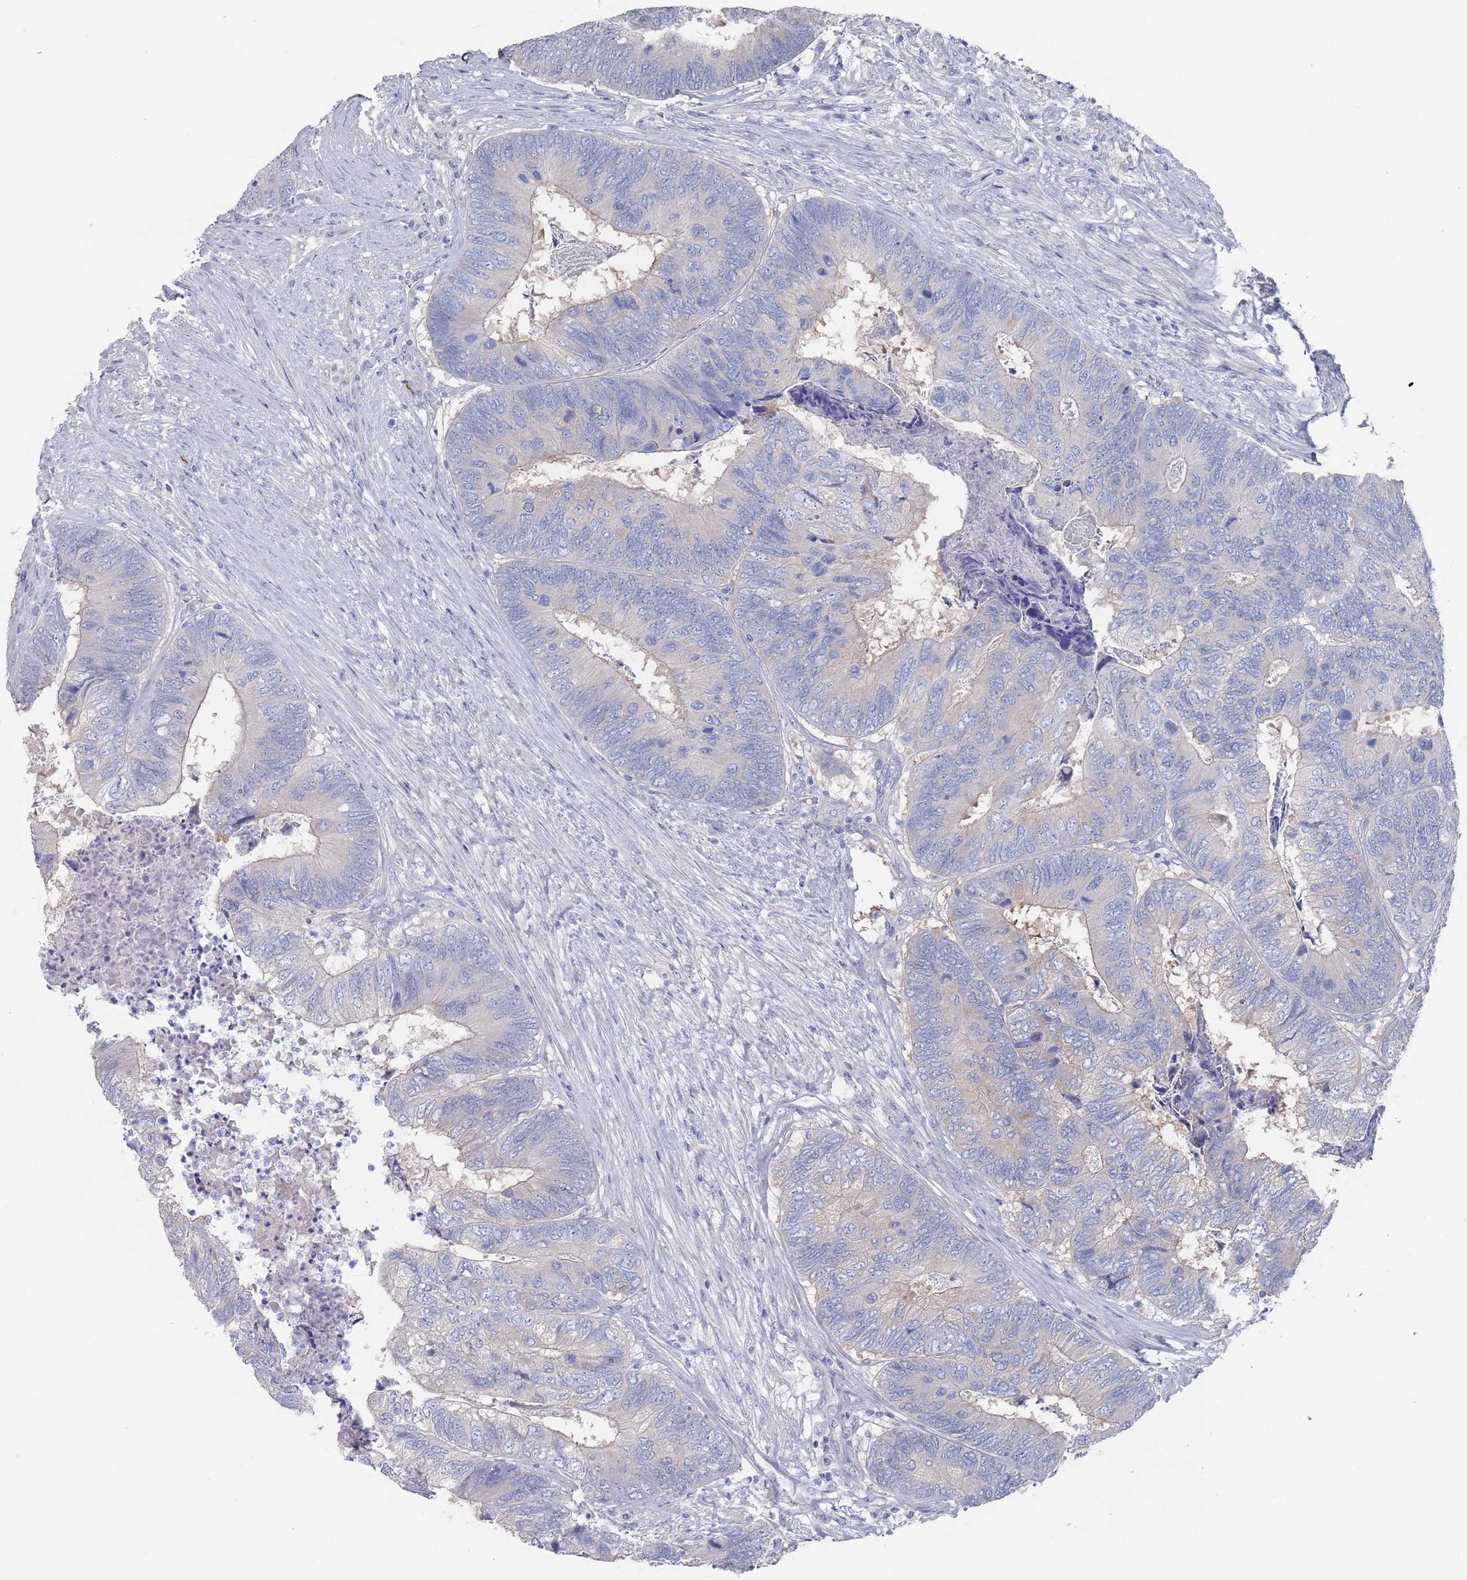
{"staining": {"intensity": "negative", "quantity": "none", "location": "none"}, "tissue": "colorectal cancer", "cell_type": "Tumor cells", "image_type": "cancer", "snomed": [{"axis": "morphology", "description": "Adenocarcinoma, NOS"}, {"axis": "topography", "description": "Colon"}], "caption": "A histopathology image of human adenocarcinoma (colorectal) is negative for staining in tumor cells.", "gene": "TMCO3", "patient": {"sex": "female", "age": 67}}